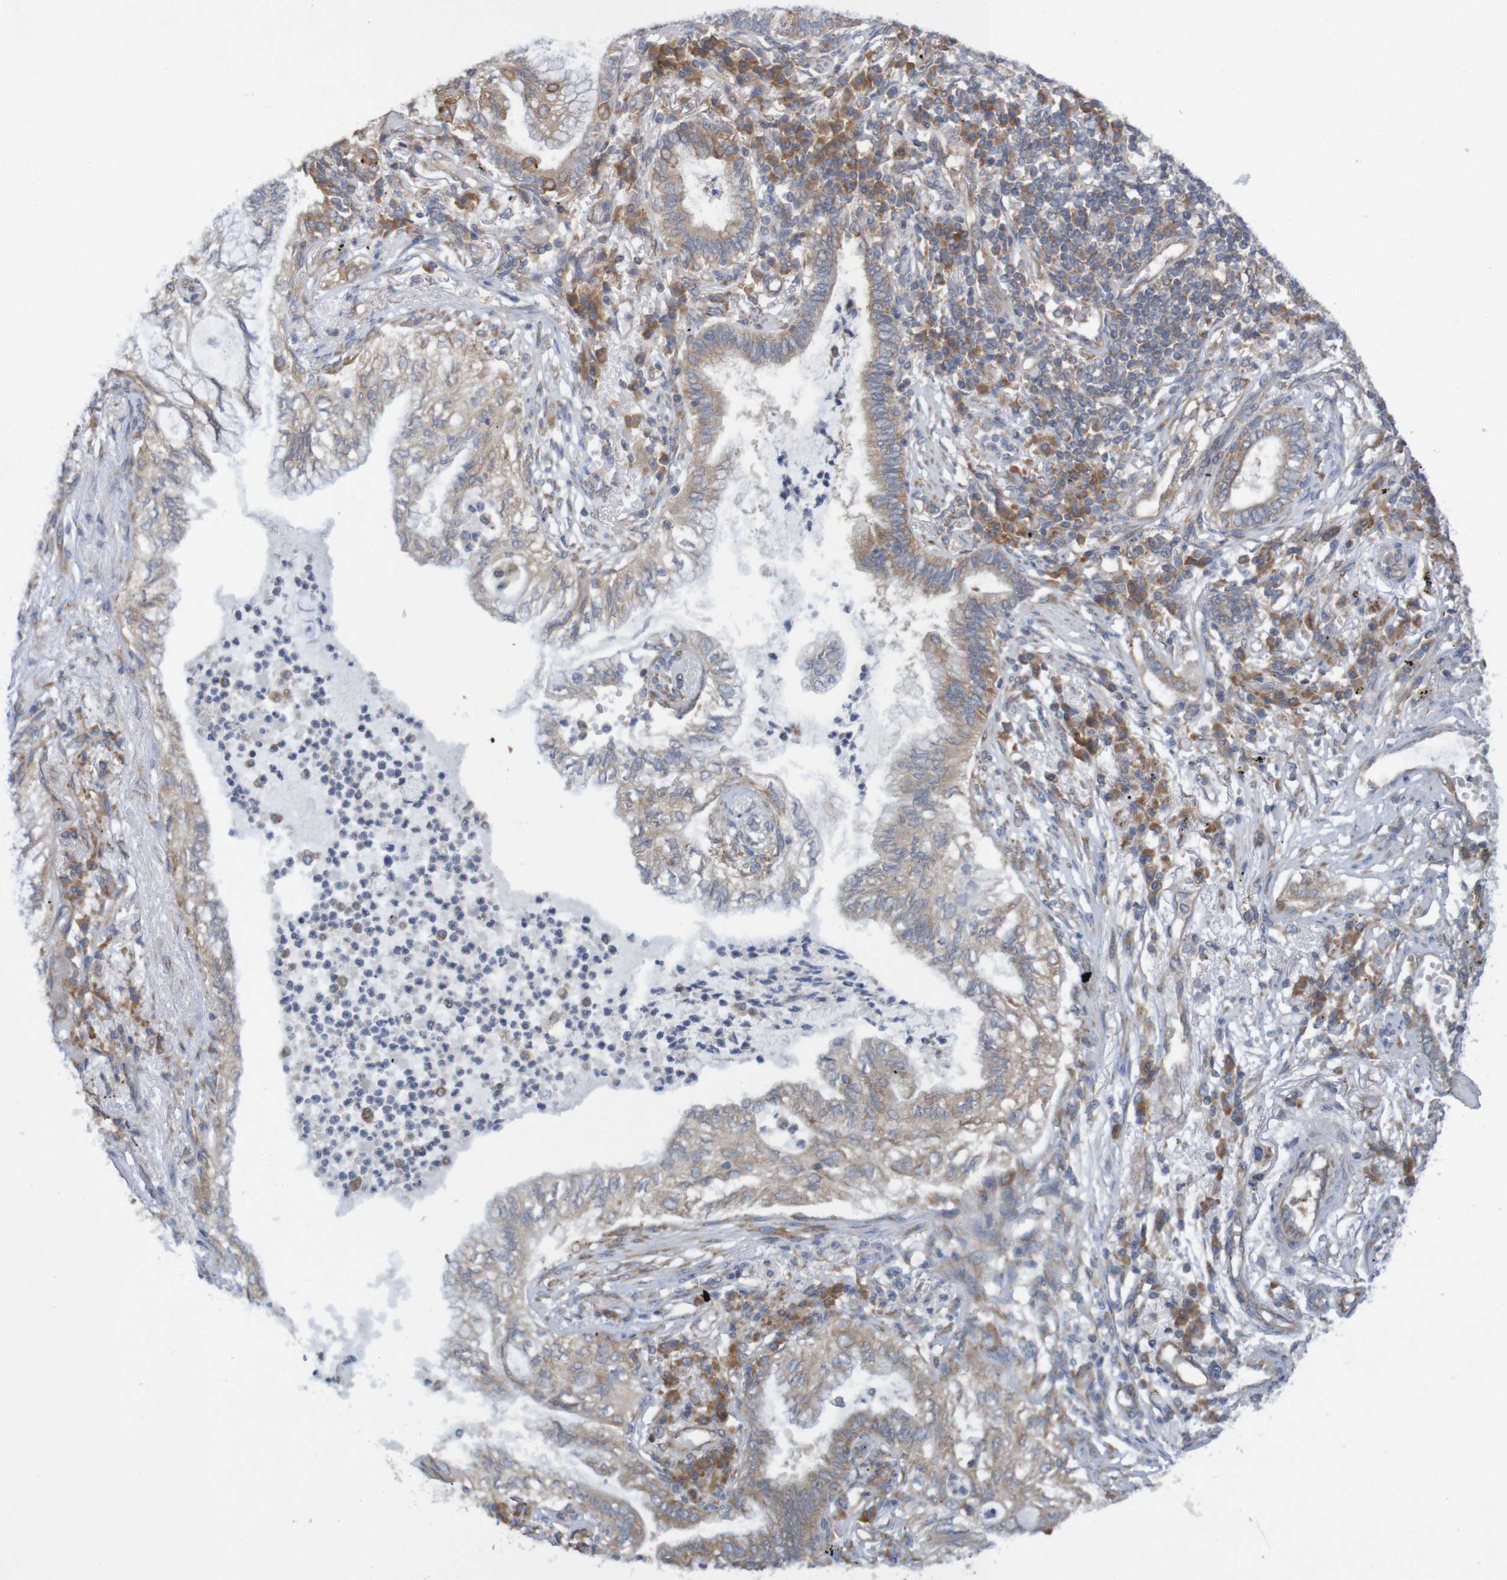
{"staining": {"intensity": "moderate", "quantity": "<25%", "location": "cytoplasmic/membranous"}, "tissue": "lung cancer", "cell_type": "Tumor cells", "image_type": "cancer", "snomed": [{"axis": "morphology", "description": "Normal tissue, NOS"}, {"axis": "morphology", "description": "Adenocarcinoma, NOS"}, {"axis": "topography", "description": "Bronchus"}, {"axis": "topography", "description": "Lung"}], "caption": "A low amount of moderate cytoplasmic/membranous expression is identified in about <25% of tumor cells in lung cancer (adenocarcinoma) tissue.", "gene": "LRRC47", "patient": {"sex": "female", "age": 70}}